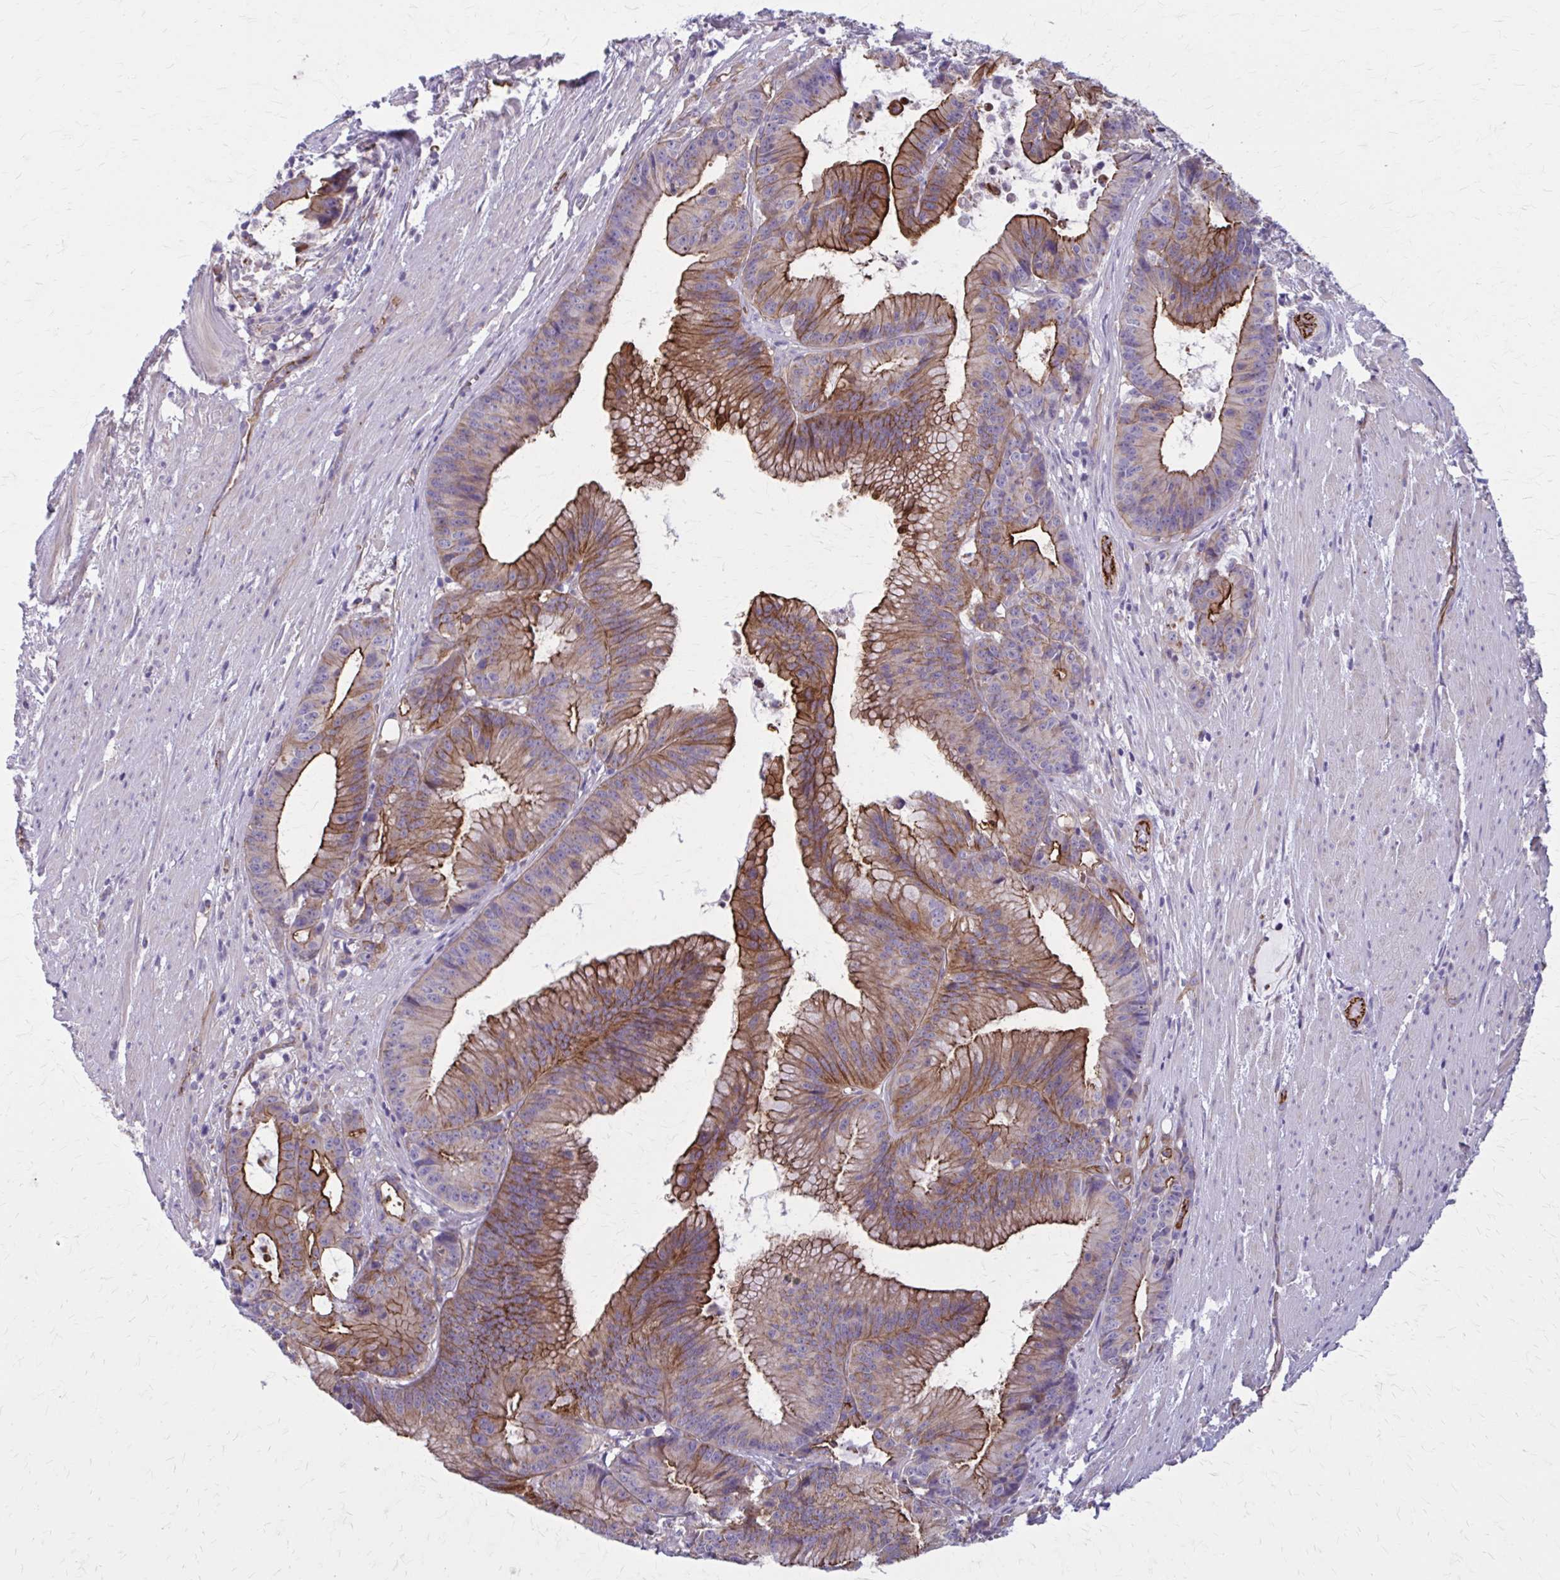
{"staining": {"intensity": "strong", "quantity": ">75%", "location": "cytoplasmic/membranous"}, "tissue": "colorectal cancer", "cell_type": "Tumor cells", "image_type": "cancer", "snomed": [{"axis": "morphology", "description": "Adenocarcinoma, NOS"}, {"axis": "topography", "description": "Colon"}], "caption": "Human colorectal adenocarcinoma stained for a protein (brown) shows strong cytoplasmic/membranous positive positivity in approximately >75% of tumor cells.", "gene": "ZDHHC7", "patient": {"sex": "female", "age": 78}}